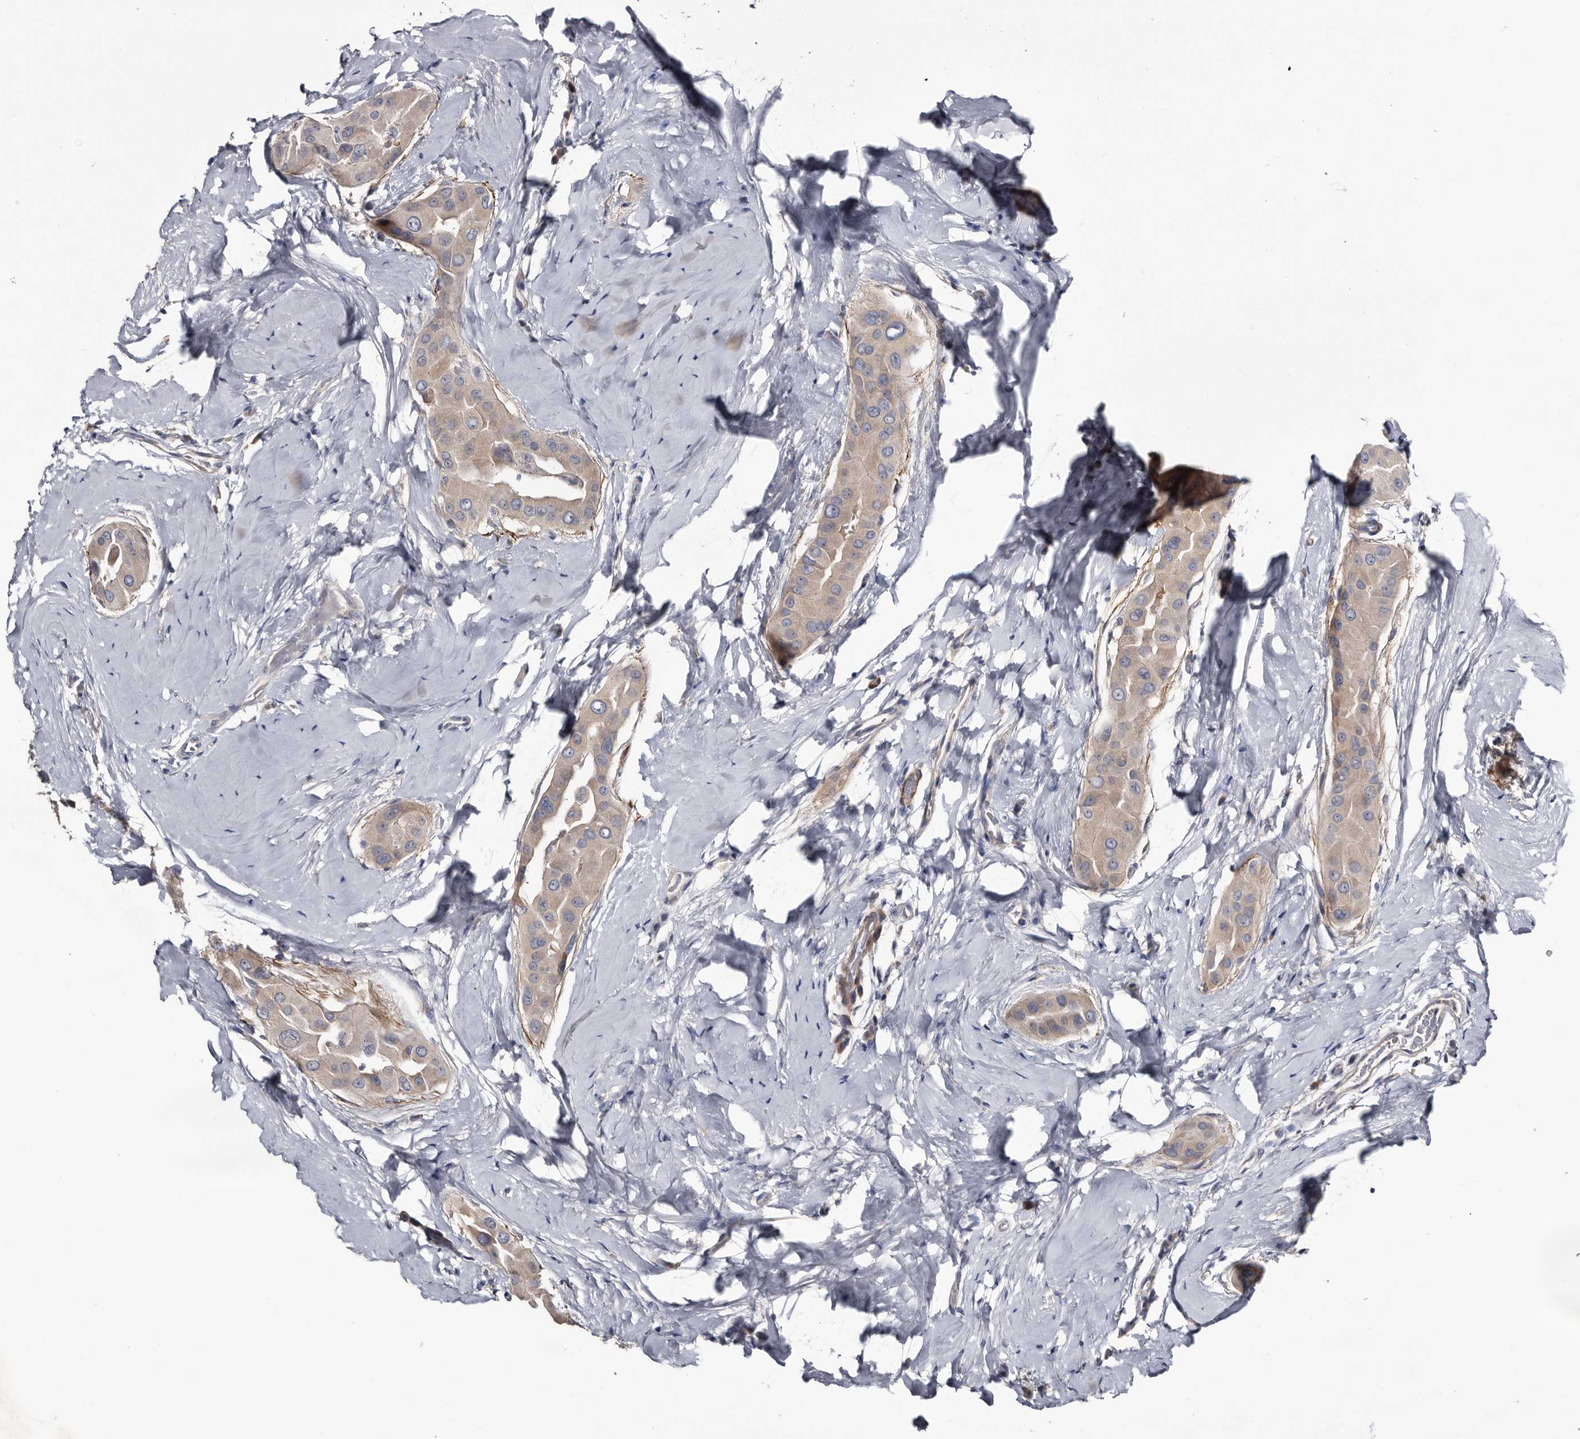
{"staining": {"intensity": "weak", "quantity": ">75%", "location": "cytoplasmic/membranous"}, "tissue": "thyroid cancer", "cell_type": "Tumor cells", "image_type": "cancer", "snomed": [{"axis": "morphology", "description": "Papillary adenocarcinoma, NOS"}, {"axis": "topography", "description": "Thyroid gland"}], "caption": "A brown stain shows weak cytoplasmic/membranous positivity of a protein in thyroid cancer tumor cells.", "gene": "IARS1", "patient": {"sex": "male", "age": 33}}